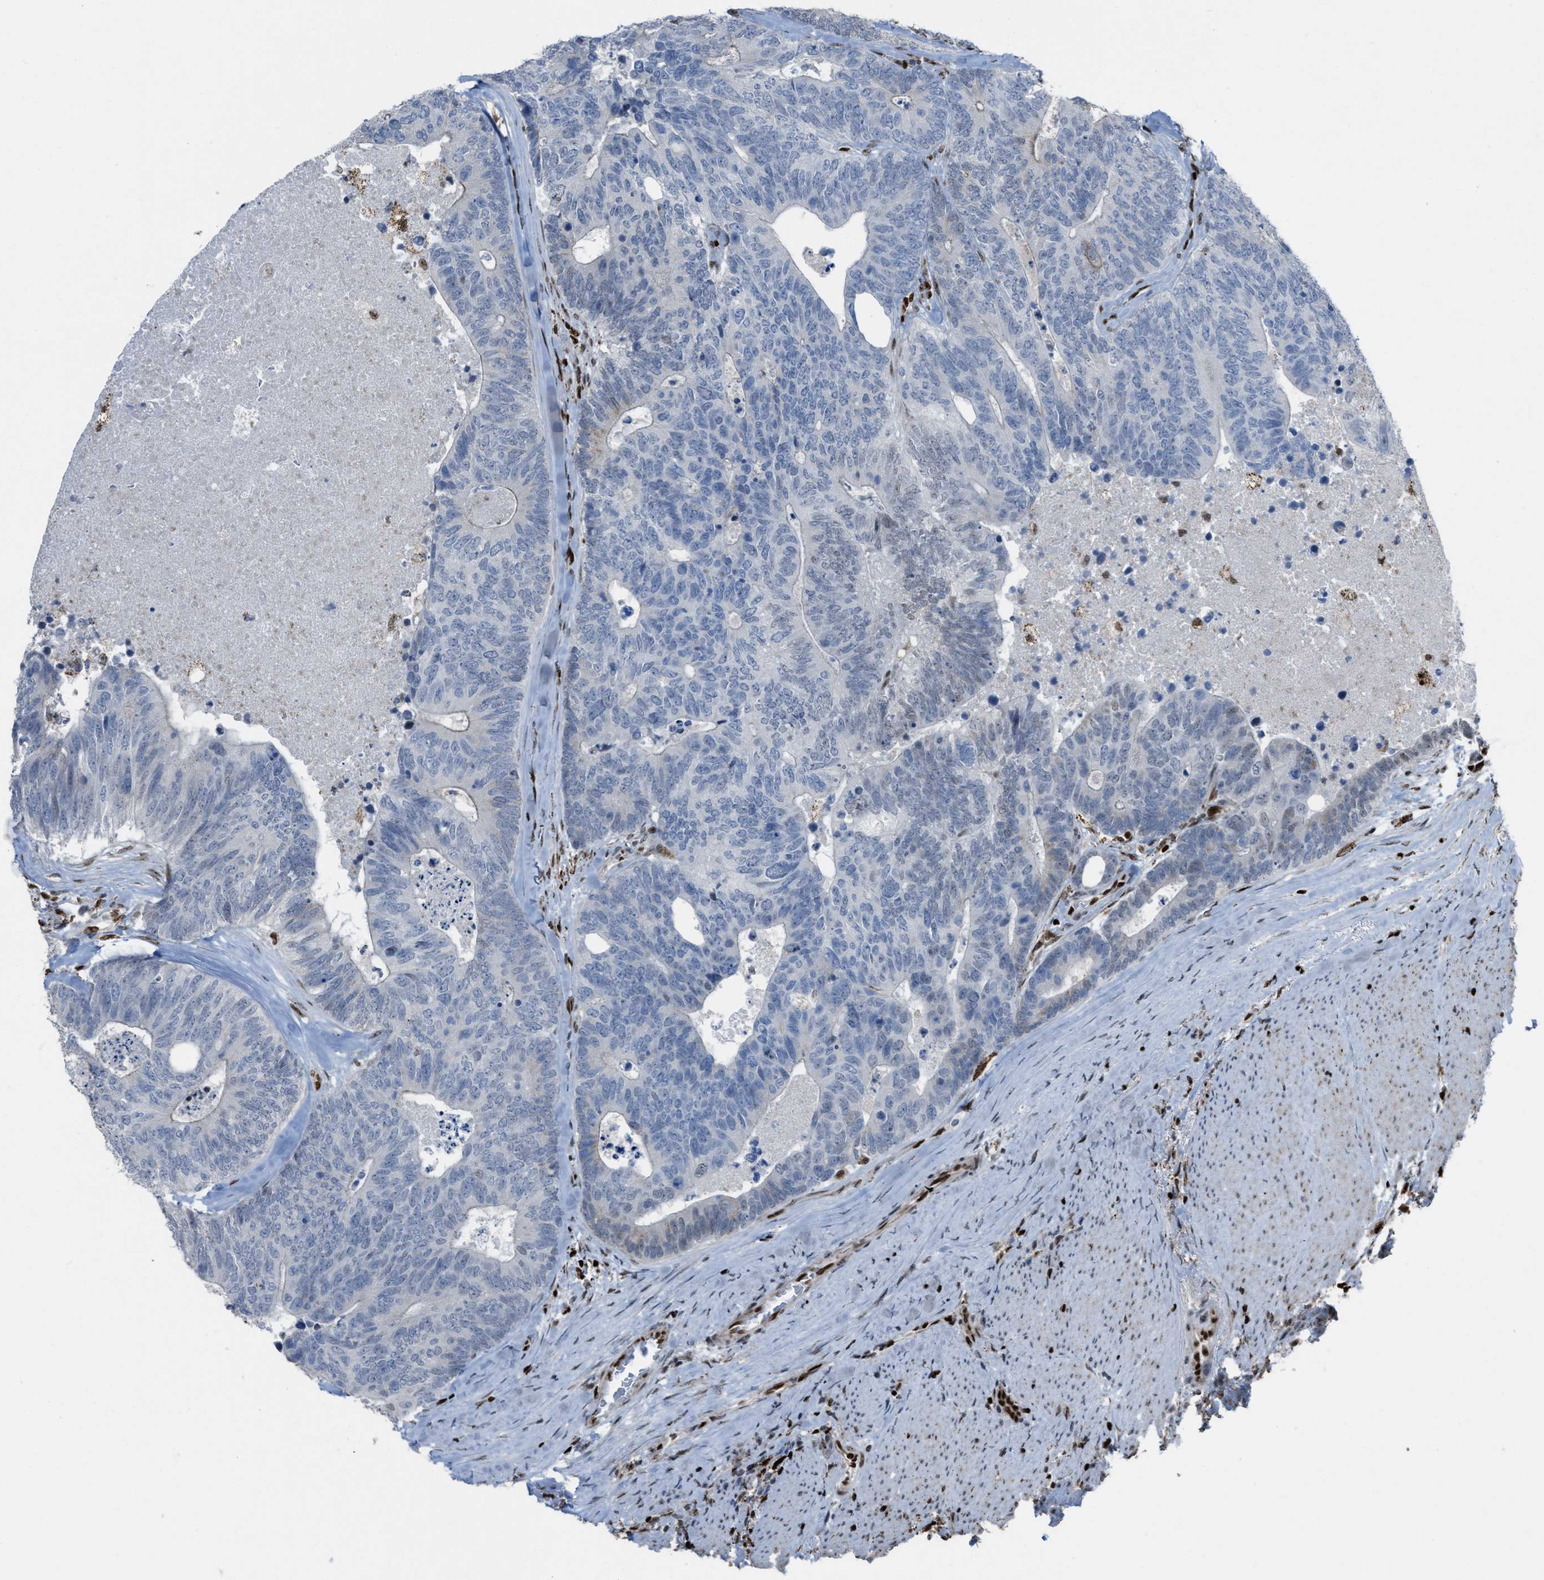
{"staining": {"intensity": "negative", "quantity": "none", "location": "none"}, "tissue": "colorectal cancer", "cell_type": "Tumor cells", "image_type": "cancer", "snomed": [{"axis": "morphology", "description": "Adenocarcinoma, NOS"}, {"axis": "topography", "description": "Colon"}], "caption": "Immunohistochemical staining of human colorectal adenocarcinoma reveals no significant expression in tumor cells.", "gene": "SLFN5", "patient": {"sex": "female", "age": 67}}